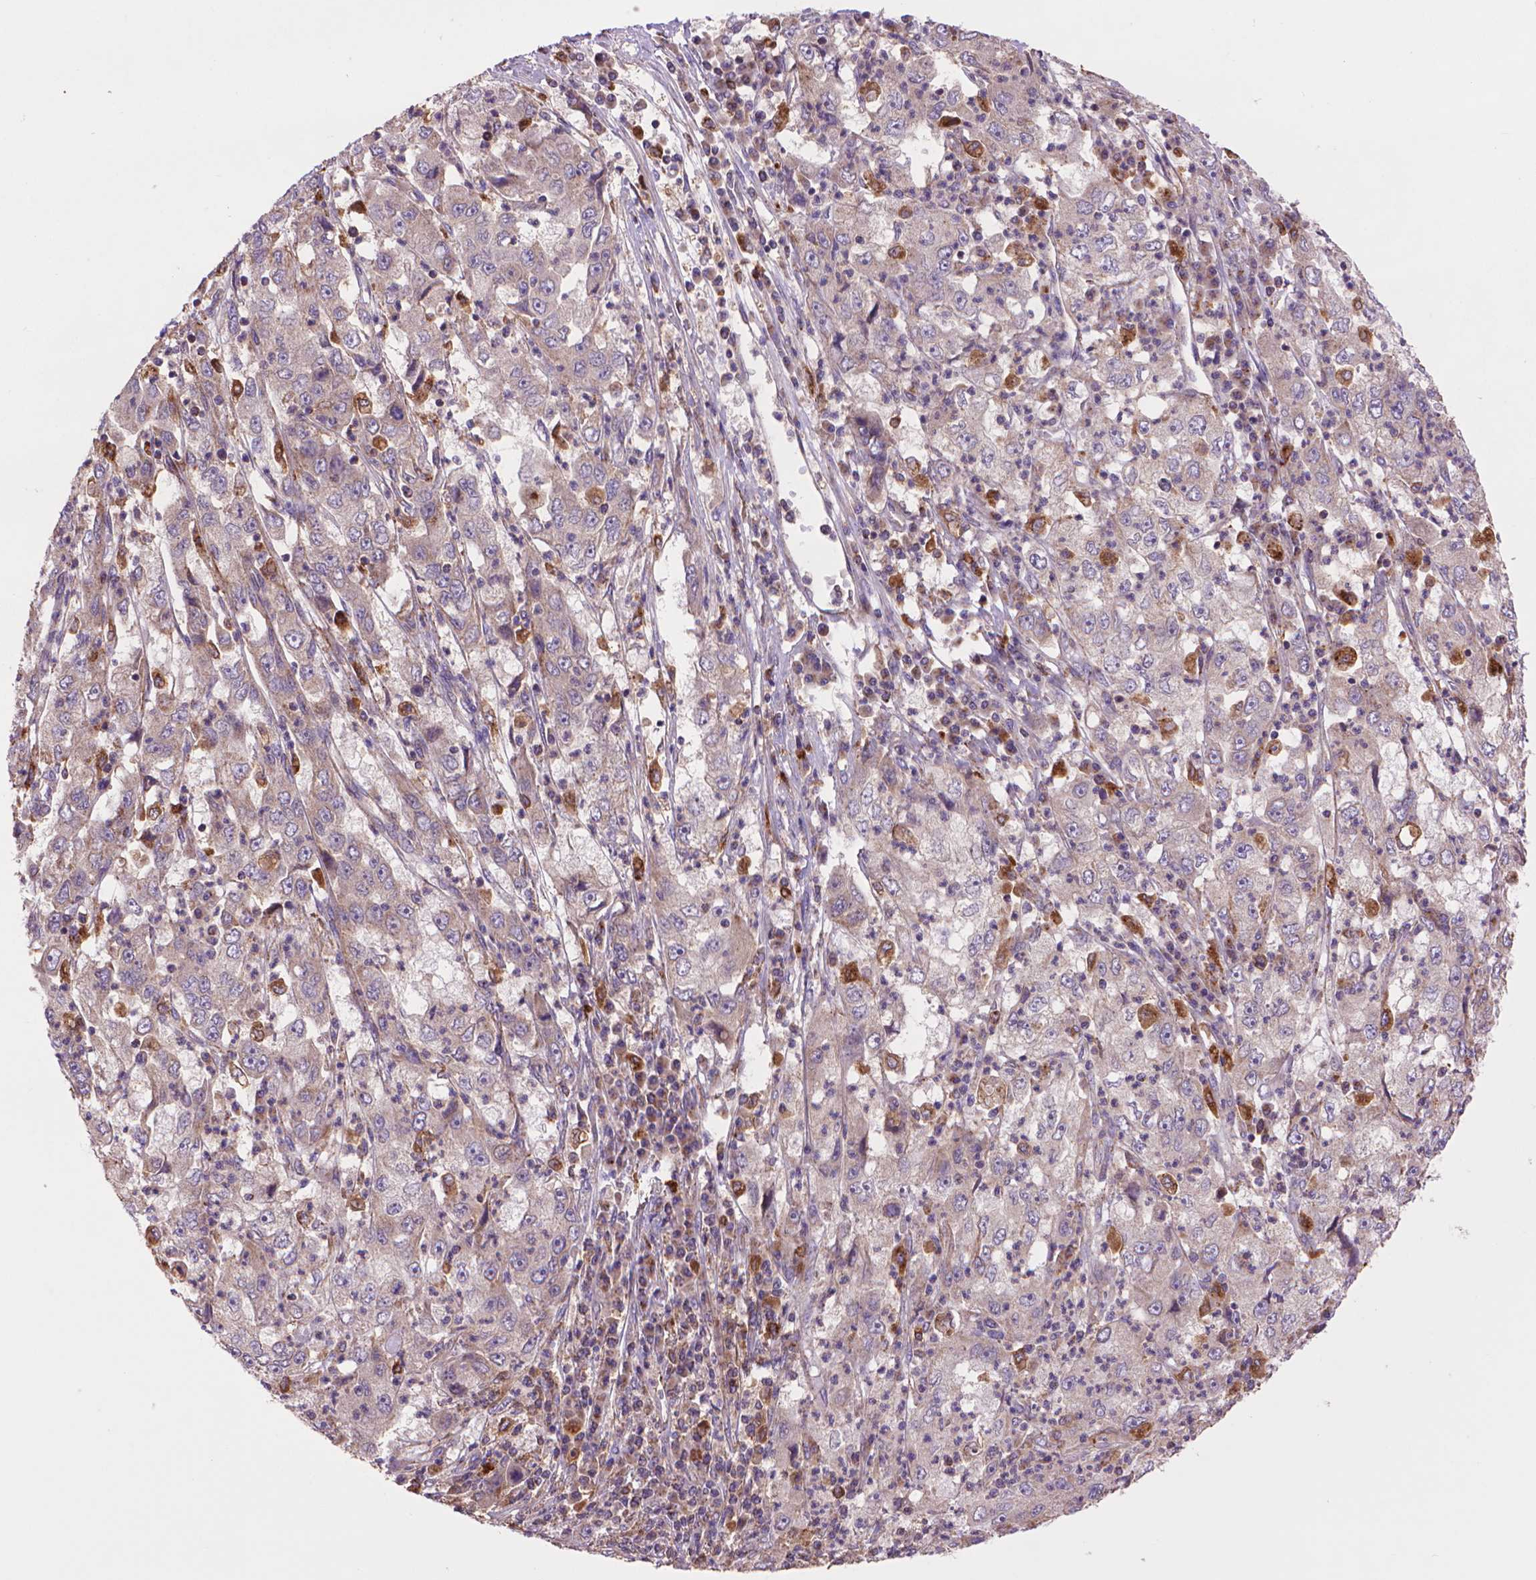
{"staining": {"intensity": "weak", "quantity": ">75%", "location": "cytoplasmic/membranous"}, "tissue": "cervical cancer", "cell_type": "Tumor cells", "image_type": "cancer", "snomed": [{"axis": "morphology", "description": "Squamous cell carcinoma, NOS"}, {"axis": "topography", "description": "Cervix"}], "caption": "Human cervical cancer stained with a protein marker reveals weak staining in tumor cells.", "gene": "GLB1", "patient": {"sex": "female", "age": 36}}